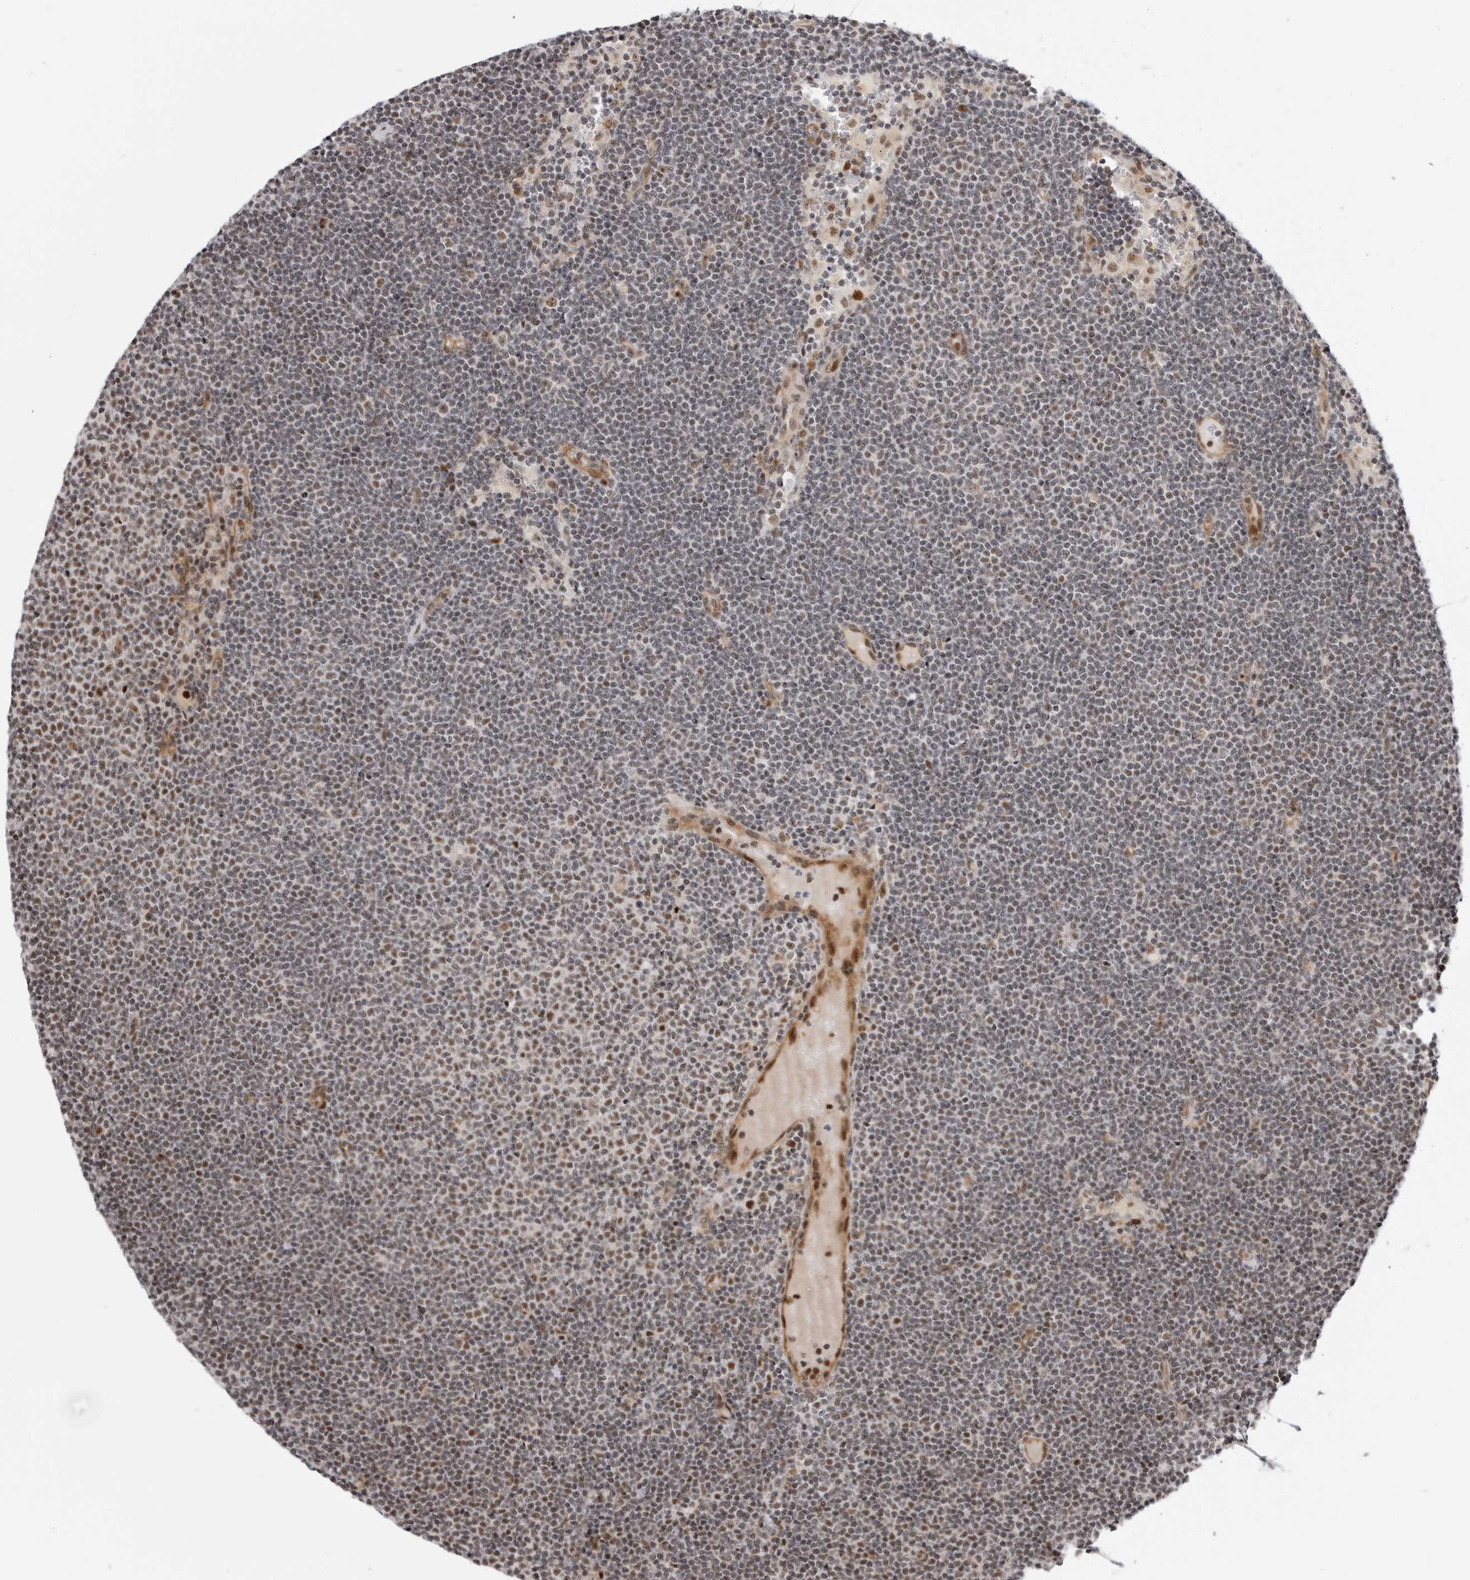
{"staining": {"intensity": "weak", "quantity": "<25%", "location": "nuclear"}, "tissue": "lymphoma", "cell_type": "Tumor cells", "image_type": "cancer", "snomed": [{"axis": "morphology", "description": "Malignant lymphoma, non-Hodgkin's type, Low grade"}, {"axis": "topography", "description": "Lymph node"}], "caption": "DAB (3,3'-diaminobenzidine) immunohistochemical staining of lymphoma reveals no significant positivity in tumor cells. (DAB IHC, high magnification).", "gene": "GPATCH2", "patient": {"sex": "female", "age": 53}}